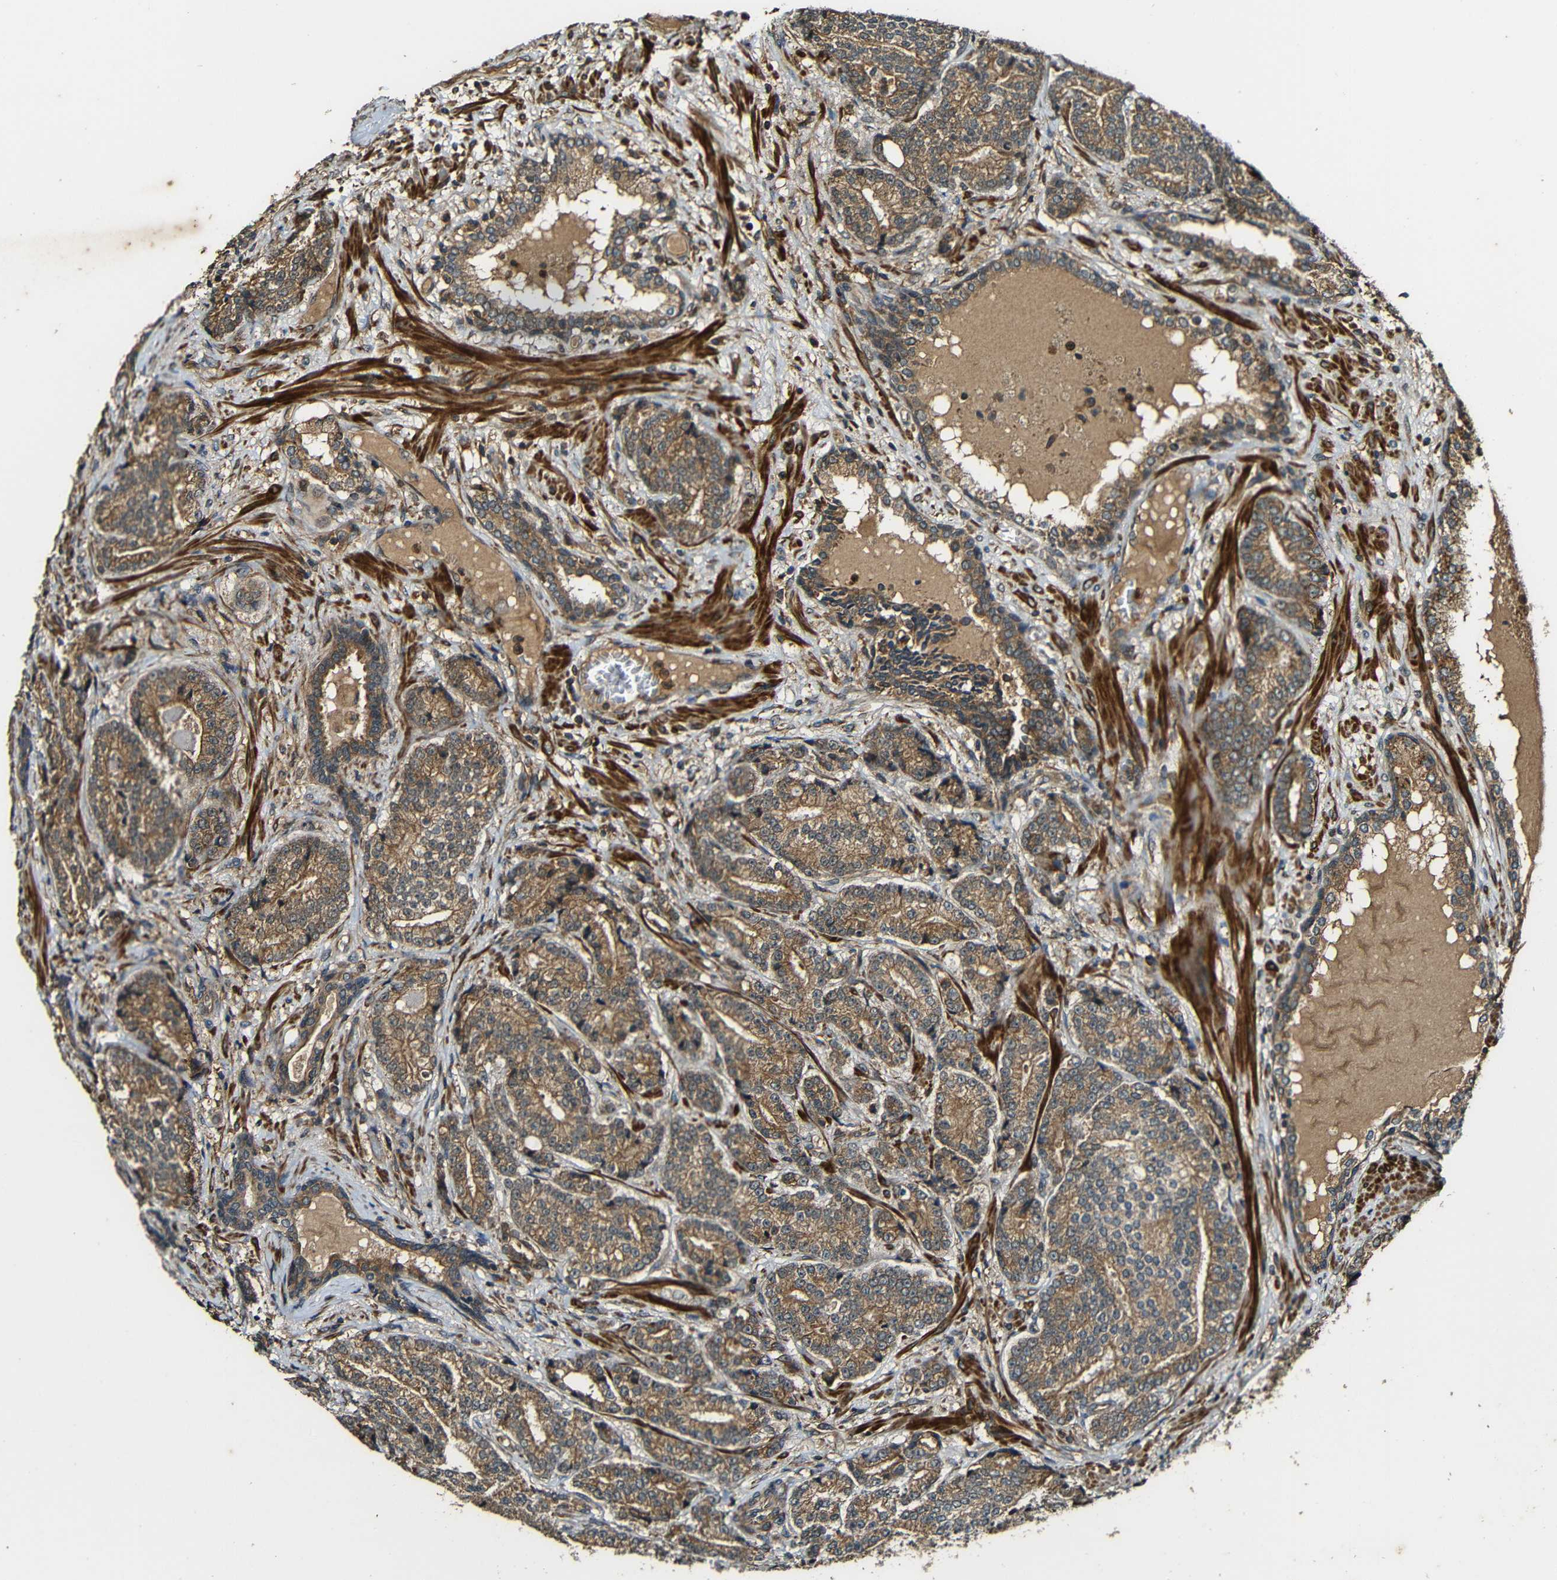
{"staining": {"intensity": "strong", "quantity": ">75%", "location": "cytoplasmic/membranous"}, "tissue": "prostate cancer", "cell_type": "Tumor cells", "image_type": "cancer", "snomed": [{"axis": "morphology", "description": "Adenocarcinoma, High grade"}, {"axis": "topography", "description": "Prostate"}], "caption": "Protein staining by immunohistochemistry (IHC) demonstrates strong cytoplasmic/membranous expression in approximately >75% of tumor cells in adenocarcinoma (high-grade) (prostate).", "gene": "CASP8", "patient": {"sex": "male", "age": 61}}